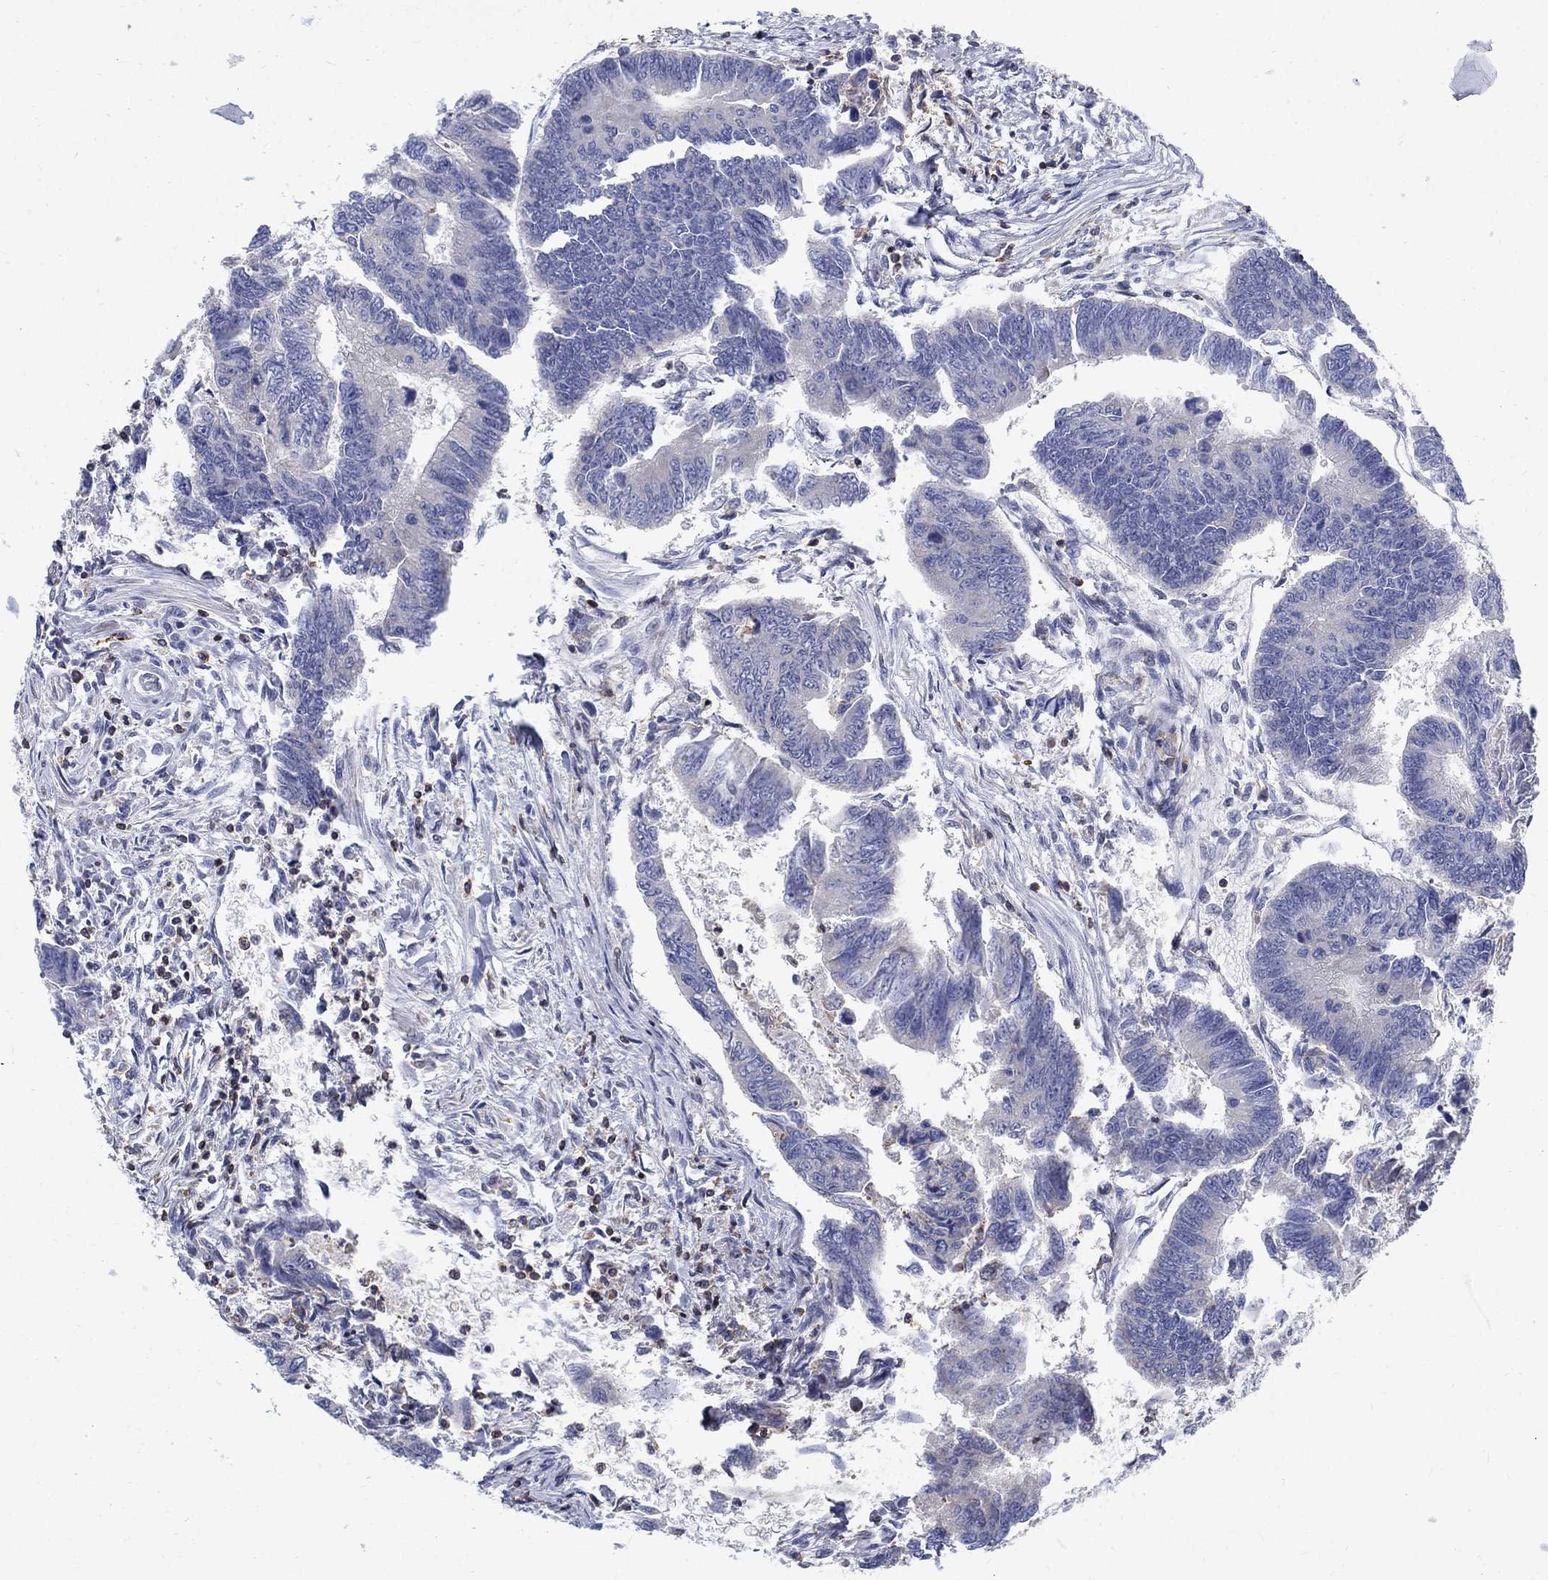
{"staining": {"intensity": "negative", "quantity": "none", "location": "none"}, "tissue": "colorectal cancer", "cell_type": "Tumor cells", "image_type": "cancer", "snomed": [{"axis": "morphology", "description": "Adenocarcinoma, NOS"}, {"axis": "topography", "description": "Colon"}], "caption": "This is a micrograph of immunohistochemistry (IHC) staining of adenocarcinoma (colorectal), which shows no staining in tumor cells.", "gene": "AGAP2", "patient": {"sex": "female", "age": 65}}